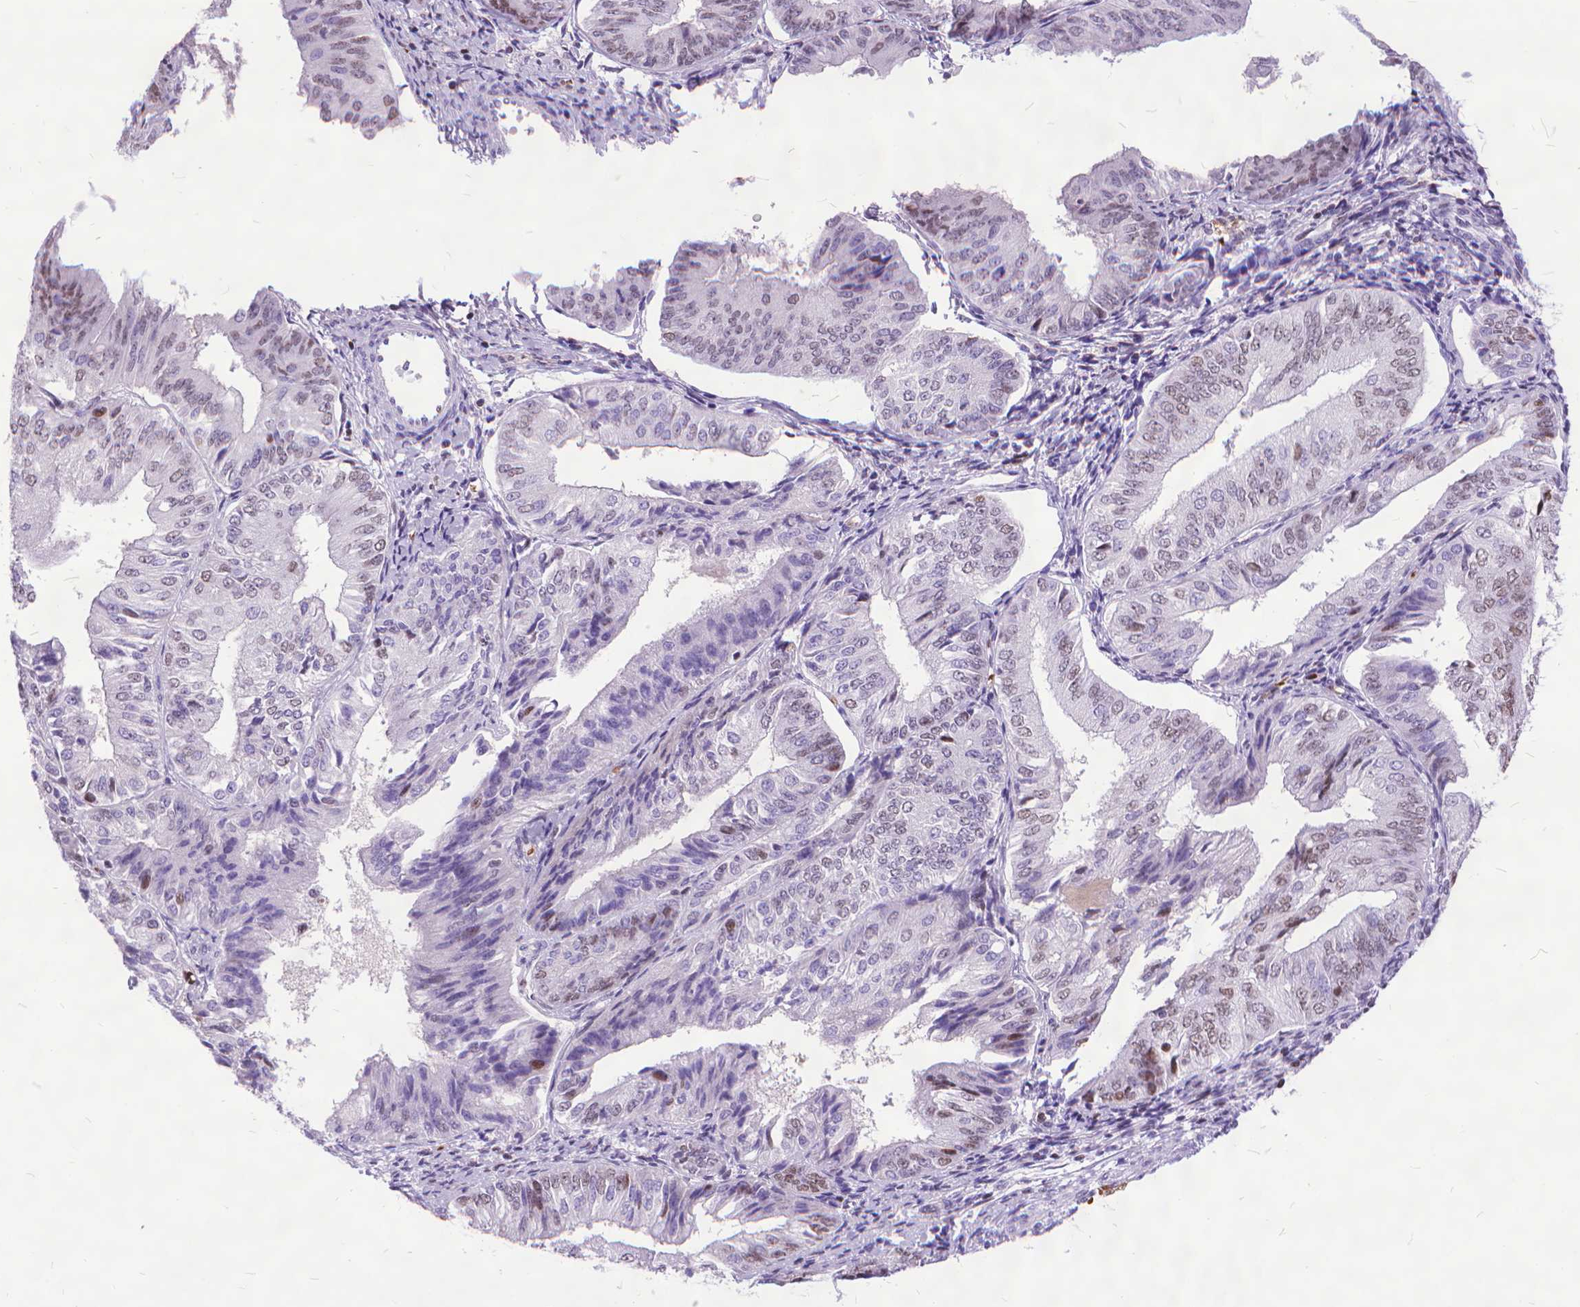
{"staining": {"intensity": "weak", "quantity": "<25%", "location": "nuclear"}, "tissue": "endometrial cancer", "cell_type": "Tumor cells", "image_type": "cancer", "snomed": [{"axis": "morphology", "description": "Adenocarcinoma, NOS"}, {"axis": "topography", "description": "Endometrium"}], "caption": "DAB (3,3'-diaminobenzidine) immunohistochemical staining of endometrial cancer (adenocarcinoma) exhibits no significant staining in tumor cells.", "gene": "POLE4", "patient": {"sex": "female", "age": 58}}